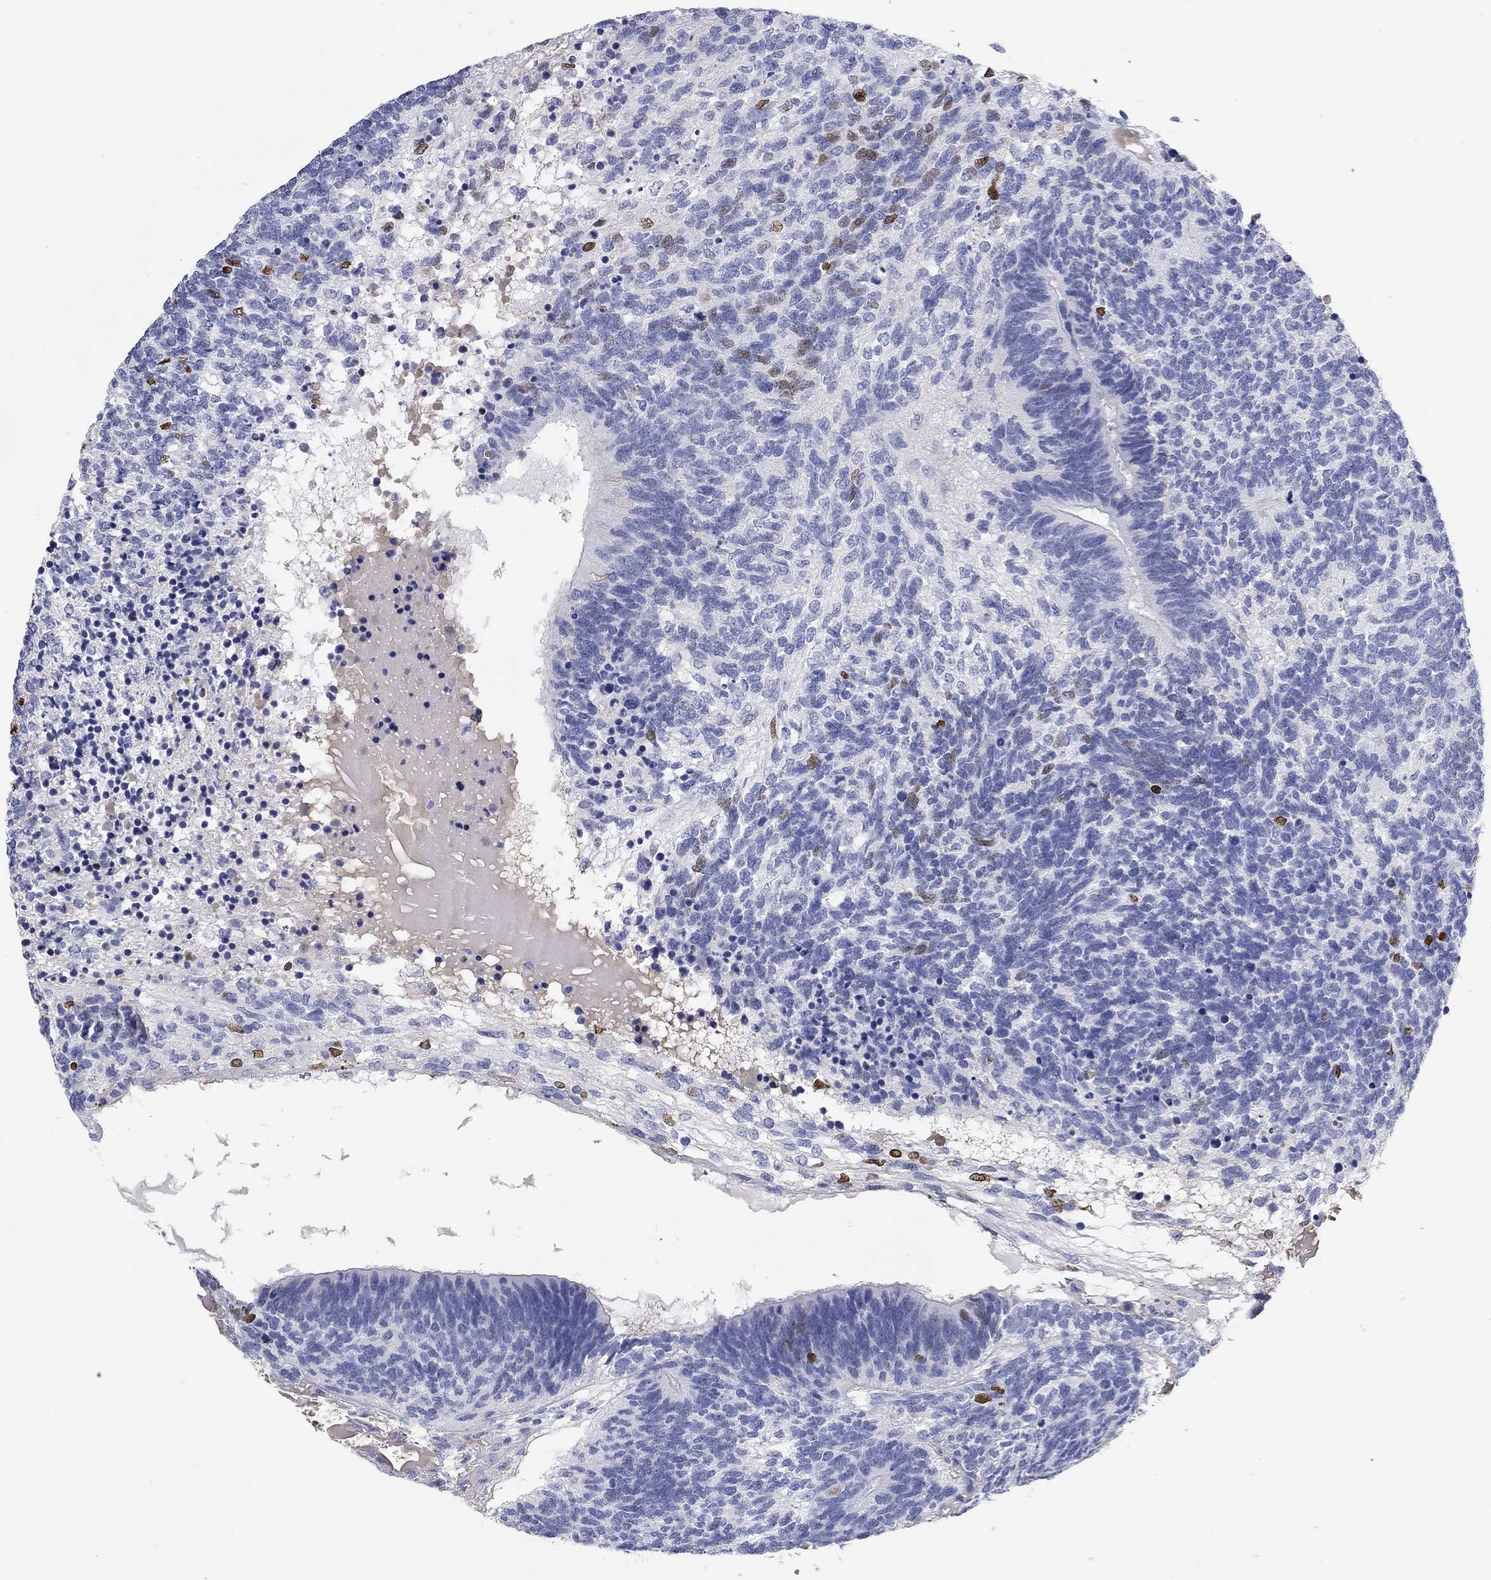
{"staining": {"intensity": "moderate", "quantity": "<25%", "location": "nuclear"}, "tissue": "testis cancer", "cell_type": "Tumor cells", "image_type": "cancer", "snomed": [{"axis": "morphology", "description": "Seminoma, NOS"}, {"axis": "morphology", "description": "Carcinoma, Embryonal, NOS"}, {"axis": "topography", "description": "Testis"}], "caption": "A histopathology image of embryonal carcinoma (testis) stained for a protein reveals moderate nuclear brown staining in tumor cells.", "gene": "PHOX2B", "patient": {"sex": "male", "age": 41}}